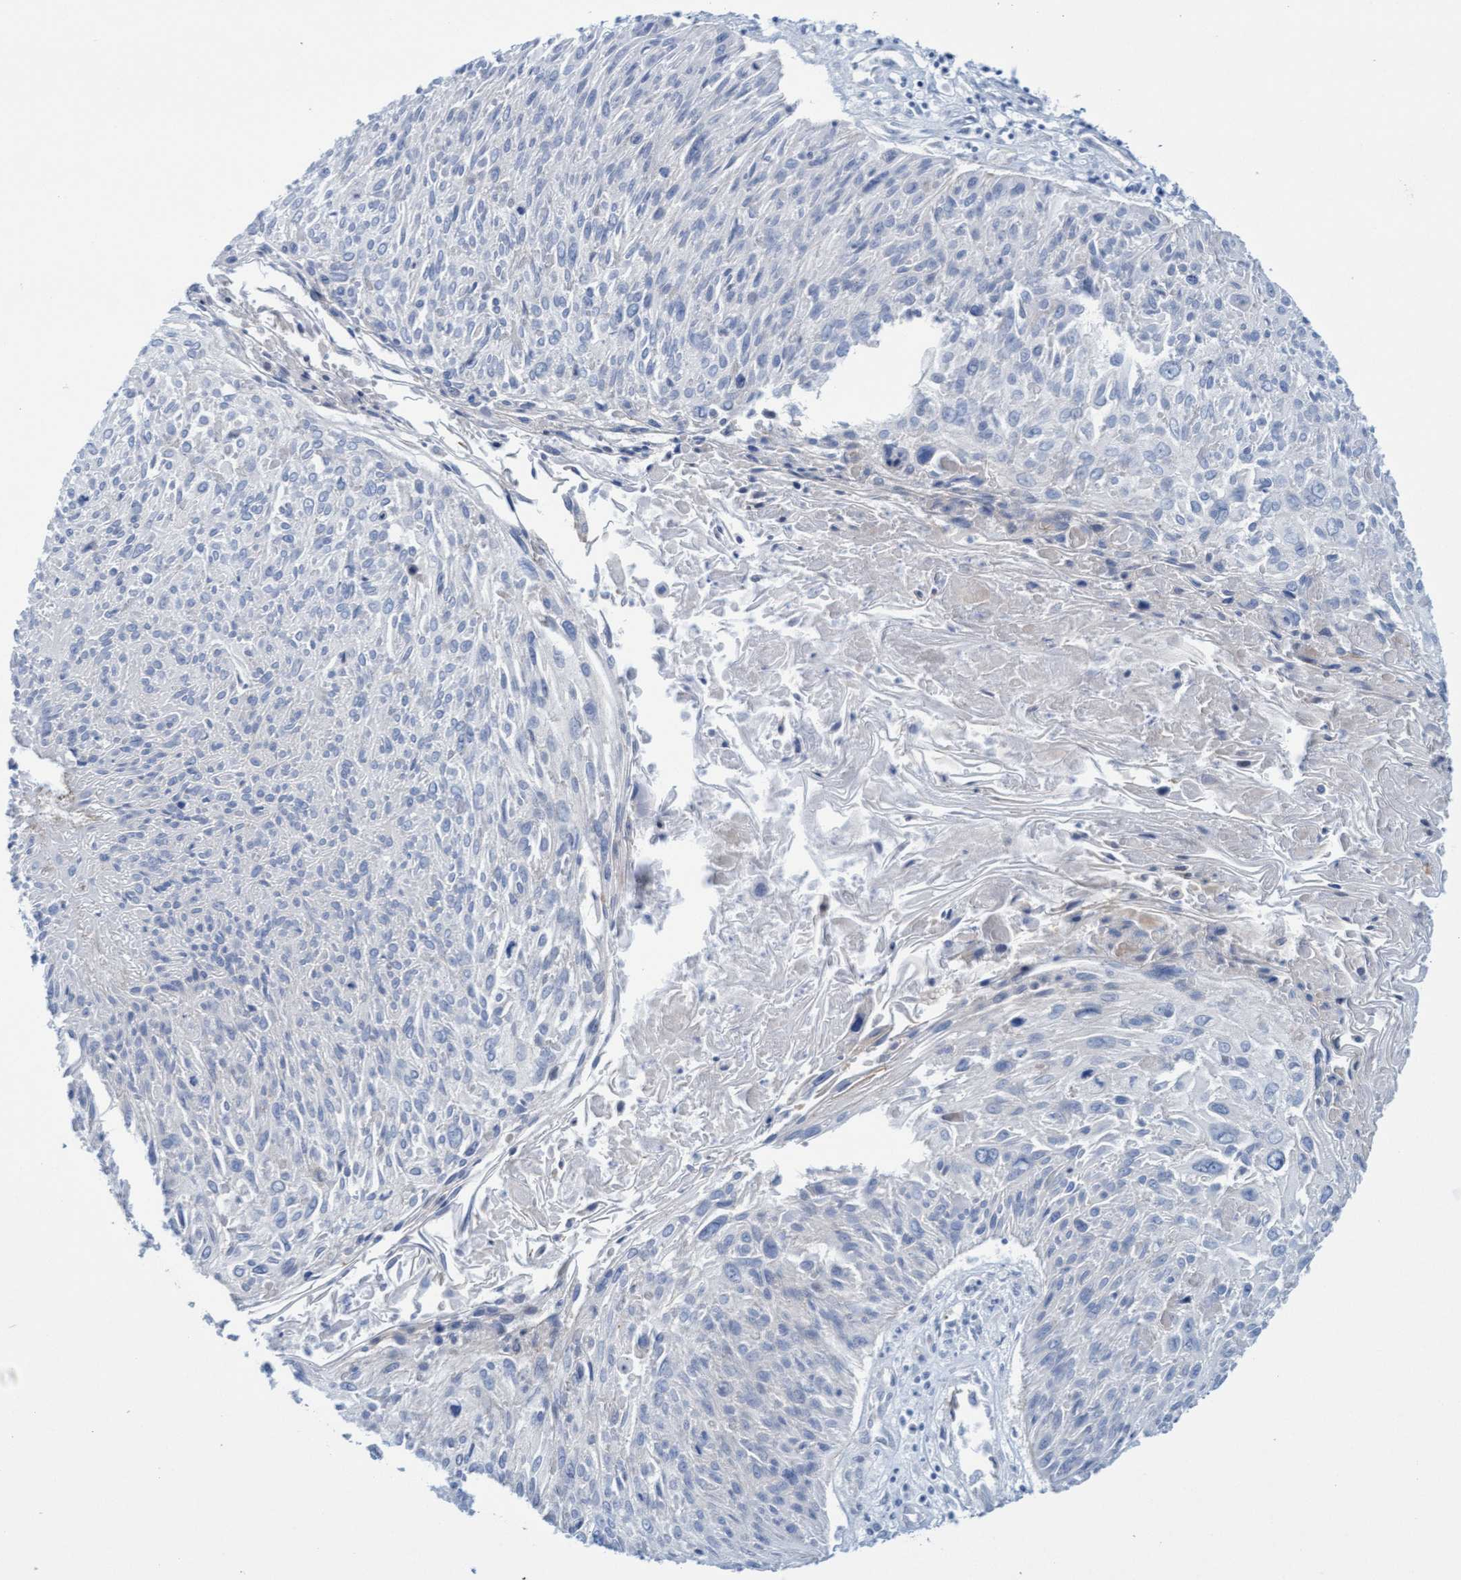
{"staining": {"intensity": "negative", "quantity": "none", "location": "none"}, "tissue": "cervical cancer", "cell_type": "Tumor cells", "image_type": "cancer", "snomed": [{"axis": "morphology", "description": "Squamous cell carcinoma, NOS"}, {"axis": "topography", "description": "Cervix"}], "caption": "Immunohistochemistry image of human cervical squamous cell carcinoma stained for a protein (brown), which demonstrates no staining in tumor cells.", "gene": "MTFR1", "patient": {"sex": "female", "age": 51}}